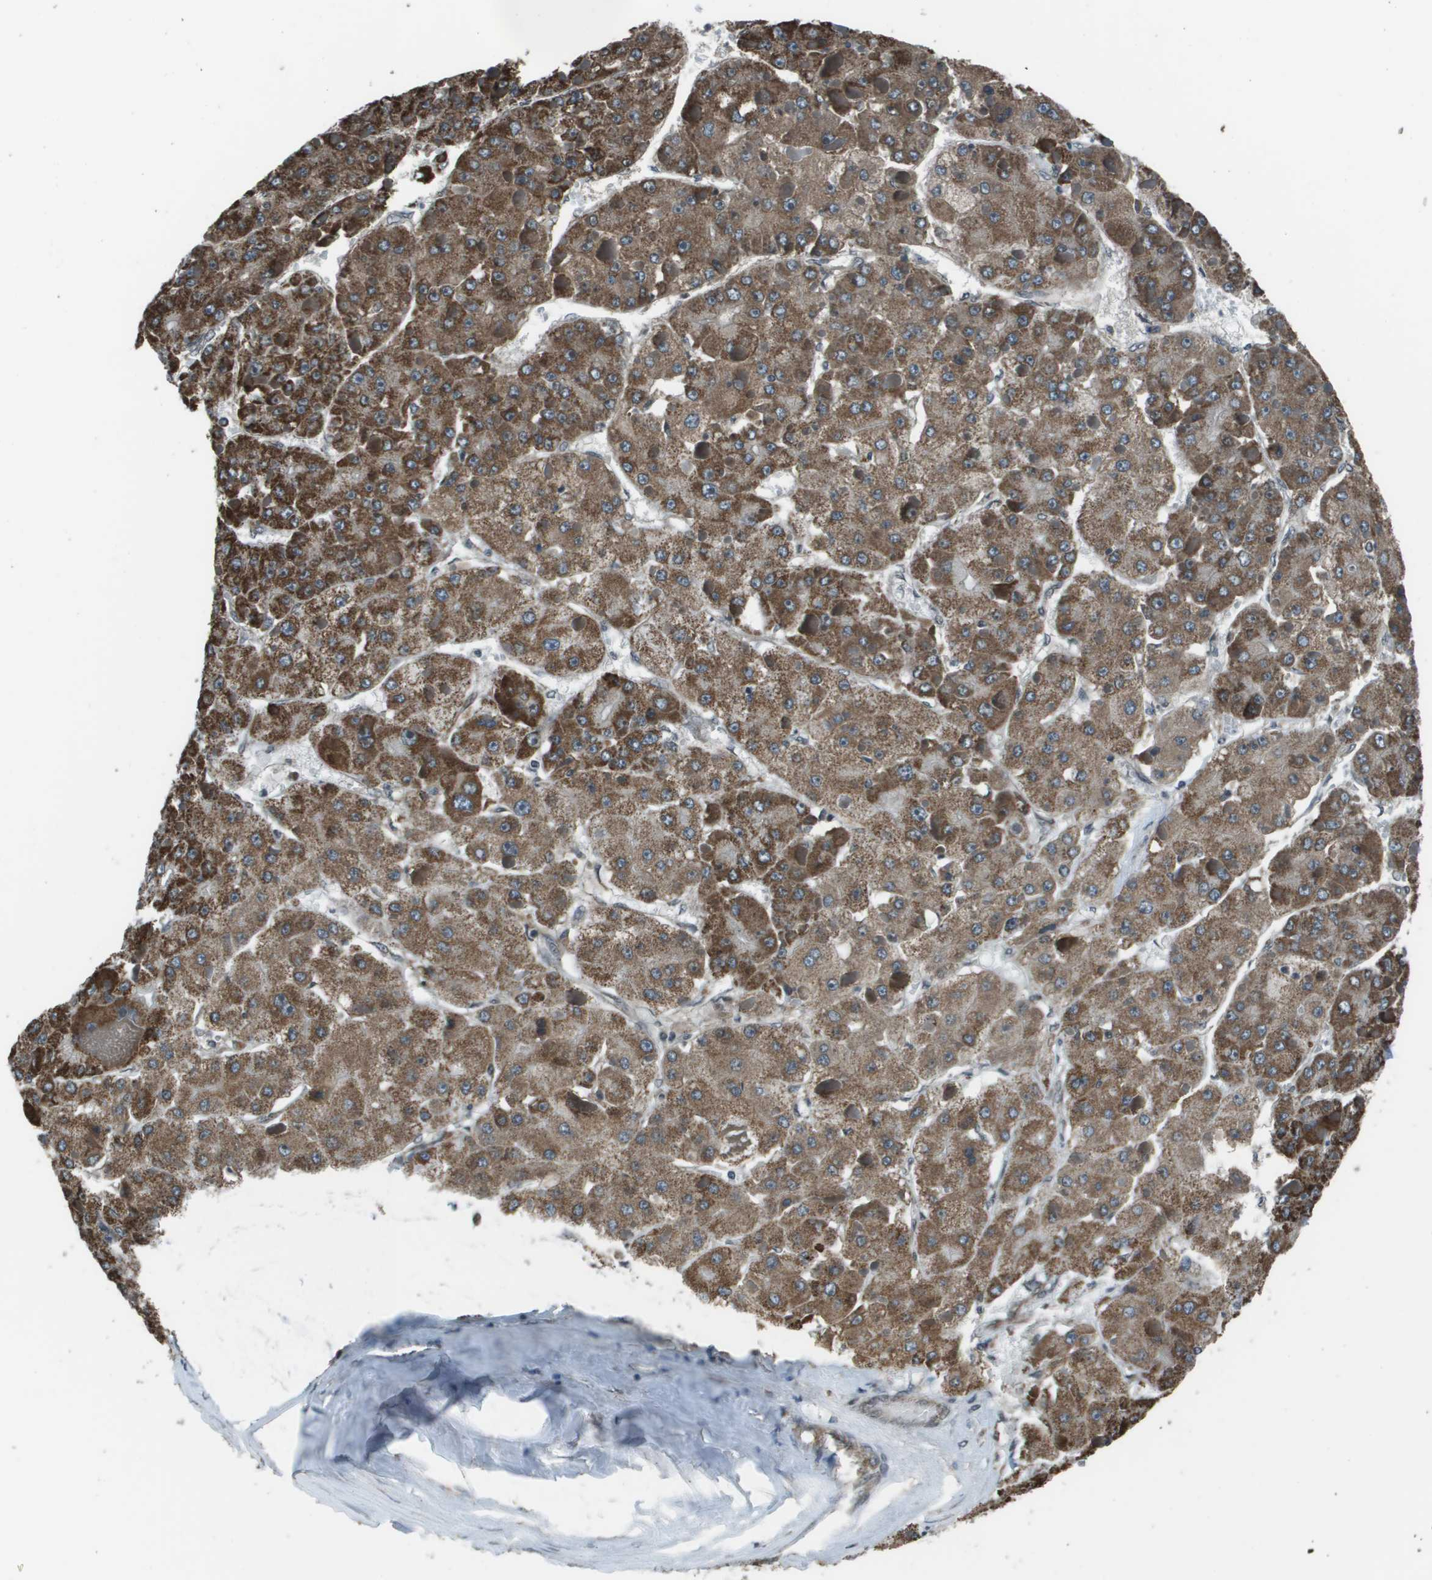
{"staining": {"intensity": "strong", "quantity": ">75%", "location": "cytoplasmic/membranous"}, "tissue": "liver cancer", "cell_type": "Tumor cells", "image_type": "cancer", "snomed": [{"axis": "morphology", "description": "Carcinoma, Hepatocellular, NOS"}, {"axis": "topography", "description": "Liver"}], "caption": "Tumor cells demonstrate high levels of strong cytoplasmic/membranous staining in approximately >75% of cells in human liver cancer (hepatocellular carcinoma).", "gene": "PPFIA1", "patient": {"sex": "female", "age": 73}}